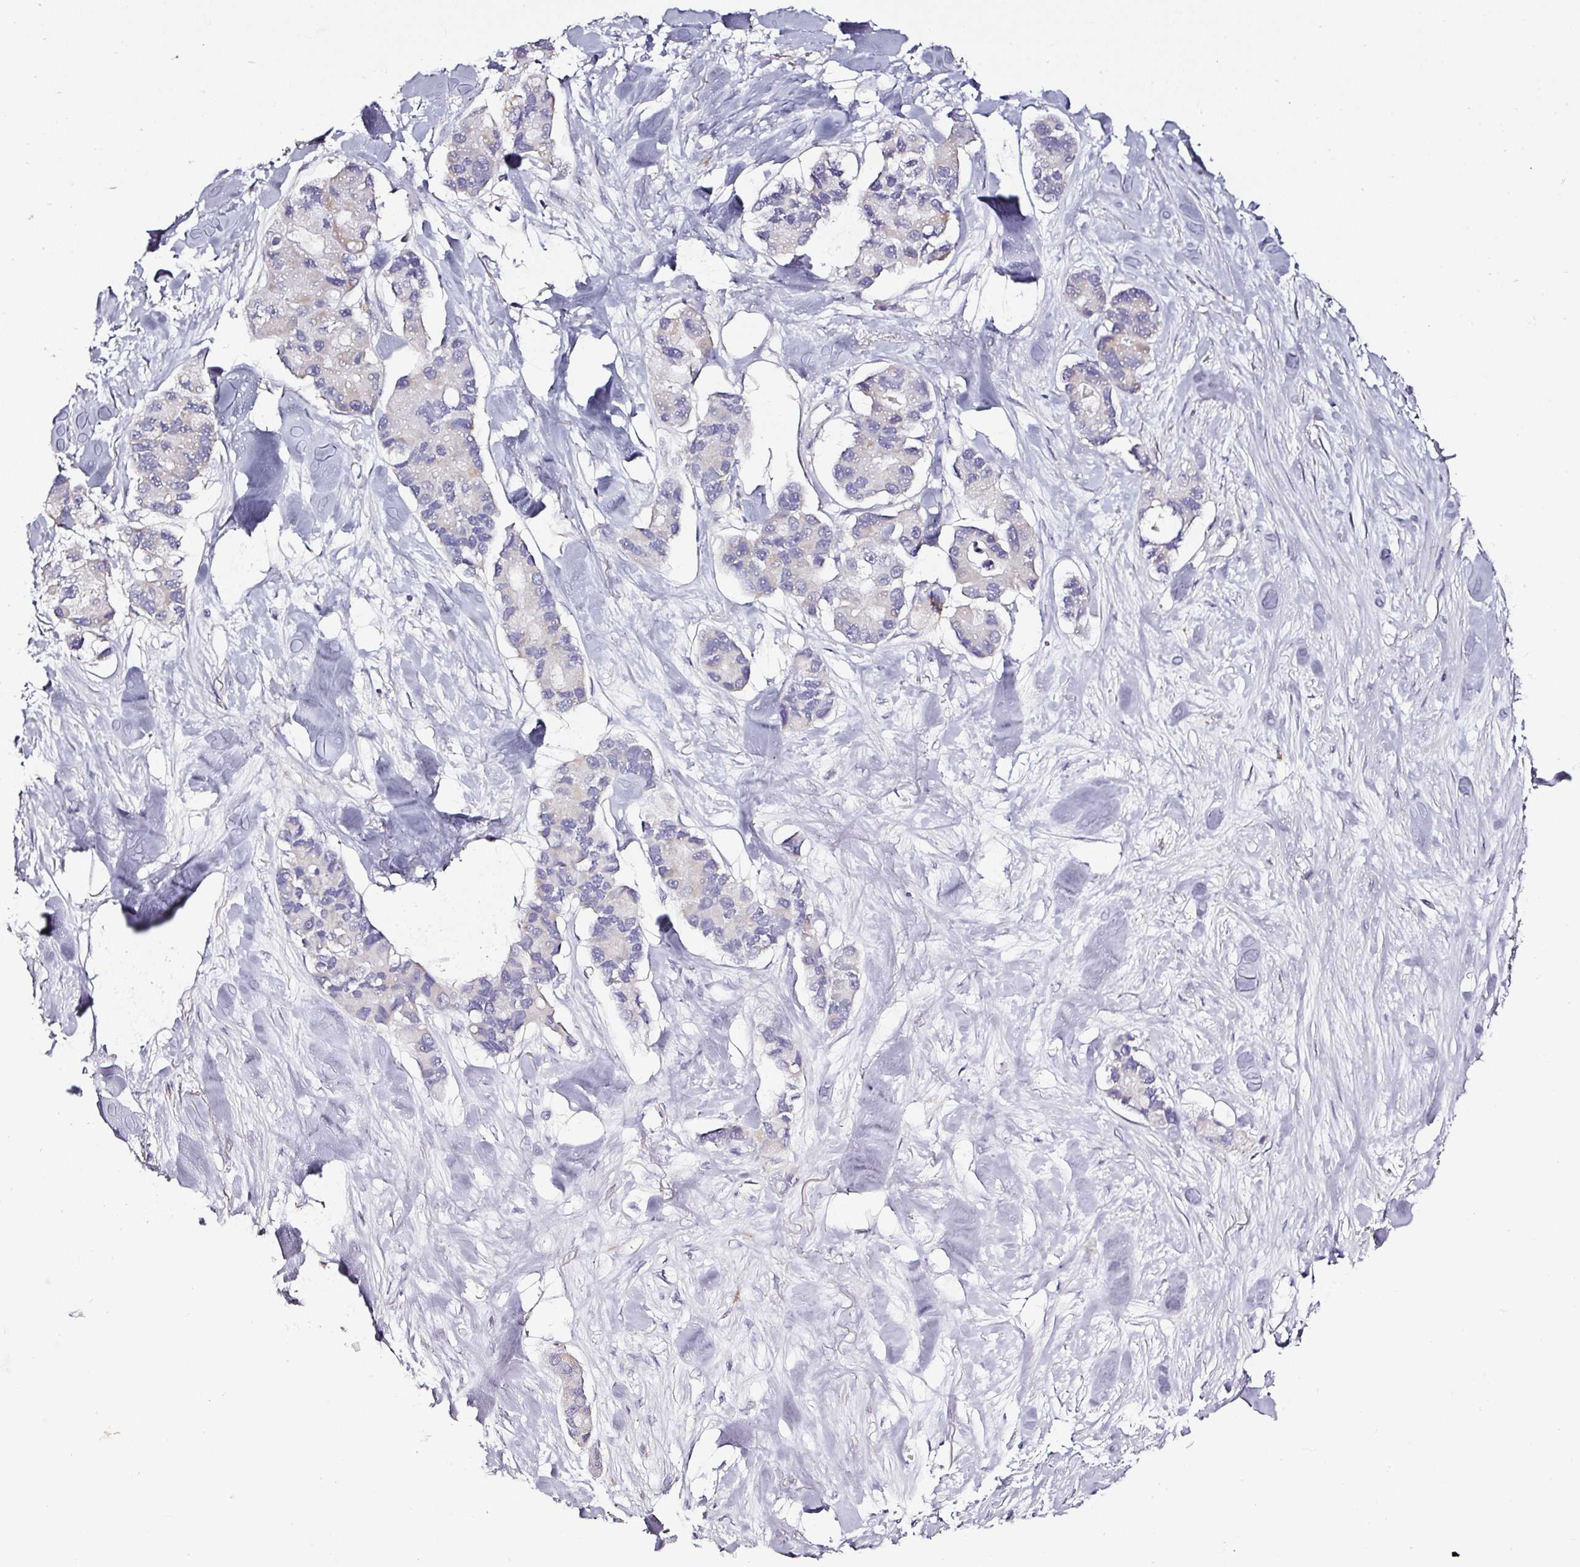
{"staining": {"intensity": "weak", "quantity": "<25%", "location": "cytoplasmic/membranous"}, "tissue": "lung cancer", "cell_type": "Tumor cells", "image_type": "cancer", "snomed": [{"axis": "morphology", "description": "Adenocarcinoma, NOS"}, {"axis": "topography", "description": "Lung"}], "caption": "High power microscopy image of an immunohistochemistry (IHC) image of adenocarcinoma (lung), revealing no significant staining in tumor cells.", "gene": "CAP2", "patient": {"sex": "female", "age": 54}}